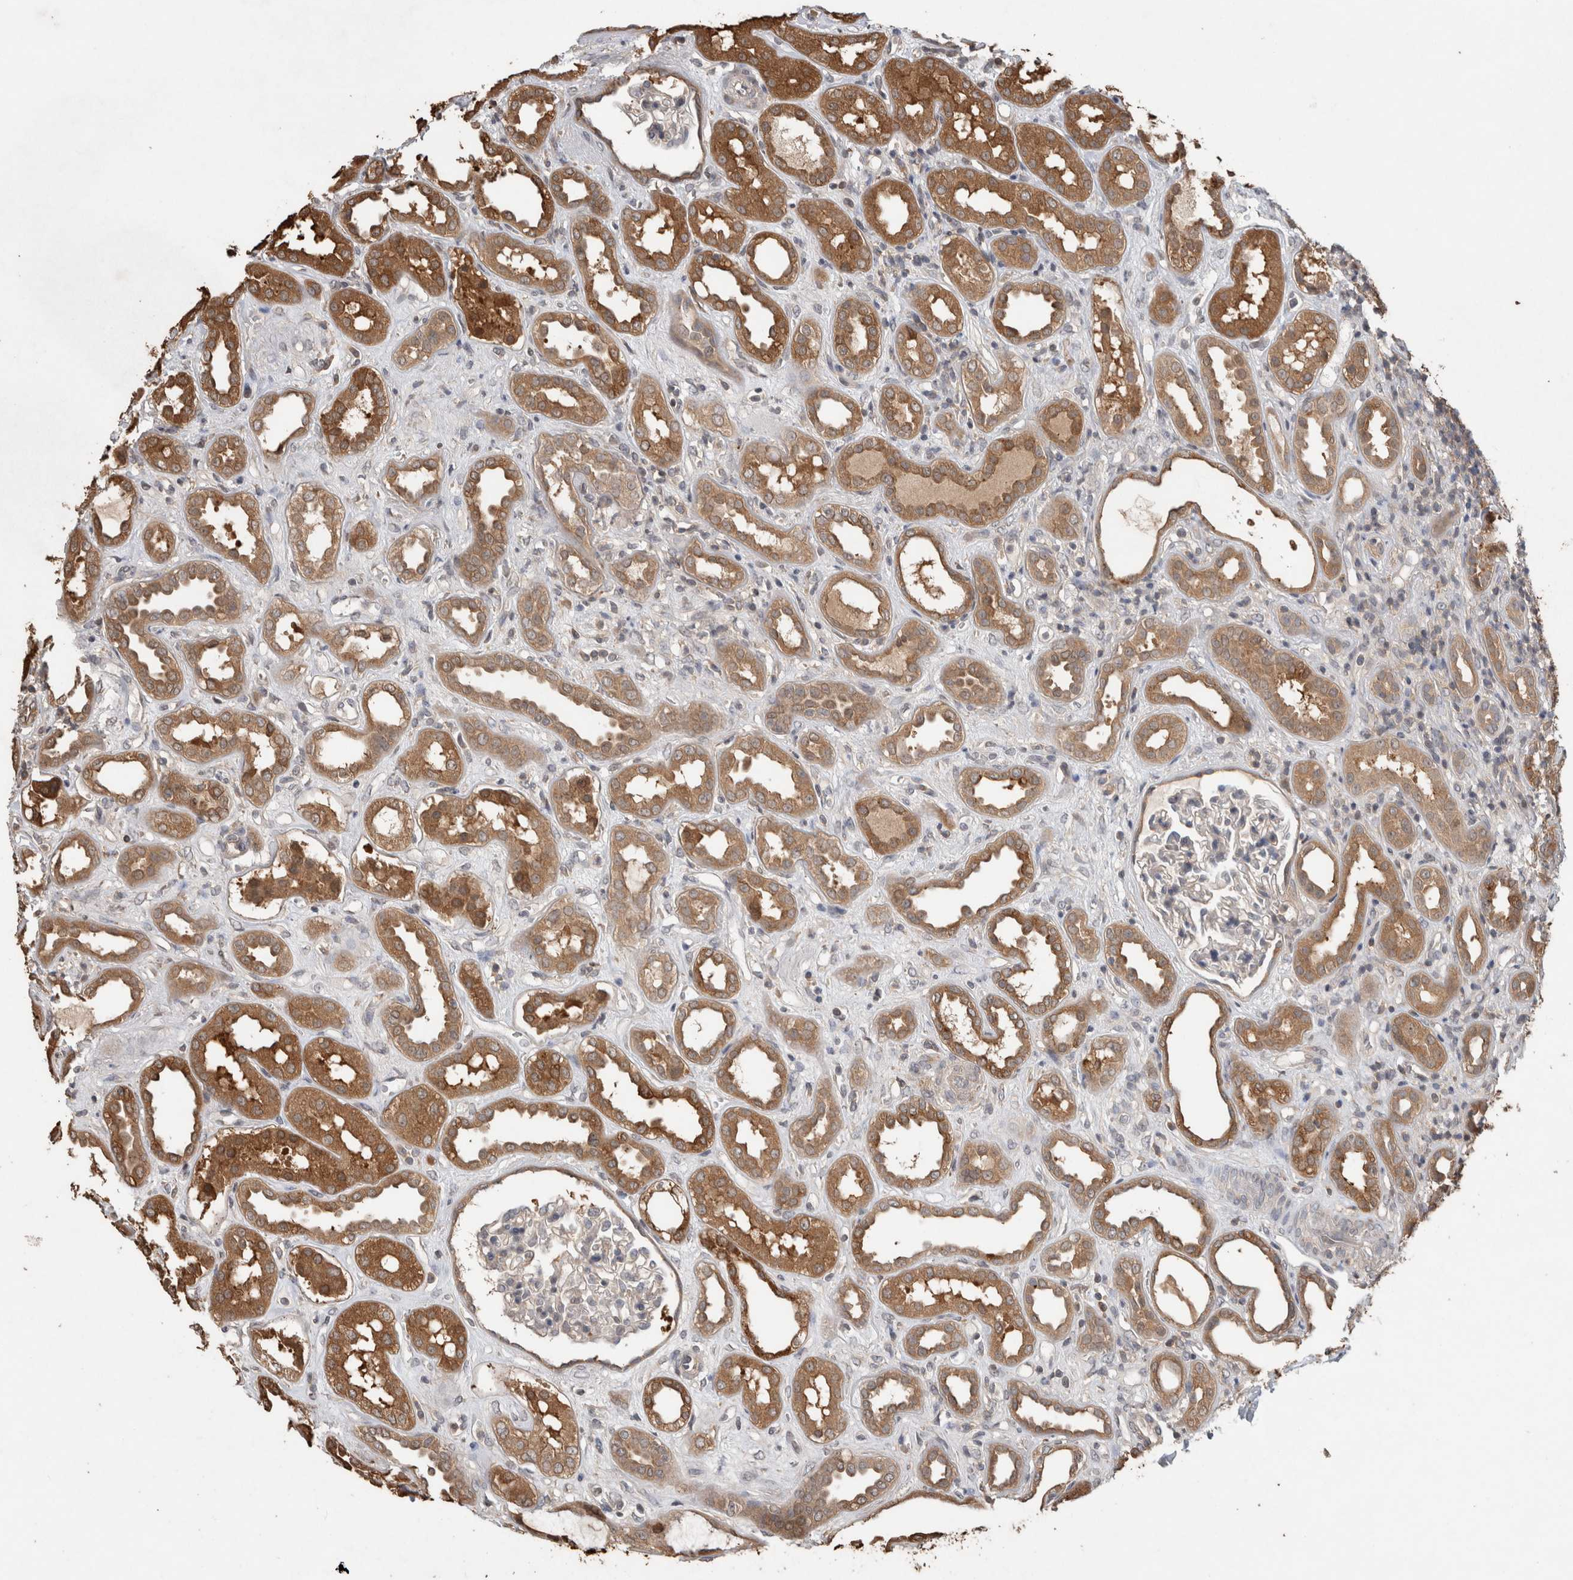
{"staining": {"intensity": "negative", "quantity": "none", "location": "none"}, "tissue": "kidney", "cell_type": "Cells in glomeruli", "image_type": "normal", "snomed": [{"axis": "morphology", "description": "Normal tissue, NOS"}, {"axis": "topography", "description": "Kidney"}], "caption": "IHC photomicrograph of benign kidney: kidney stained with DAB reveals no significant protein staining in cells in glomeruli. Brightfield microscopy of immunohistochemistry (IHC) stained with DAB (3,3'-diaminobenzidine) (brown) and hematoxylin (blue), captured at high magnification.", "gene": "TRIM5", "patient": {"sex": "male", "age": 59}}